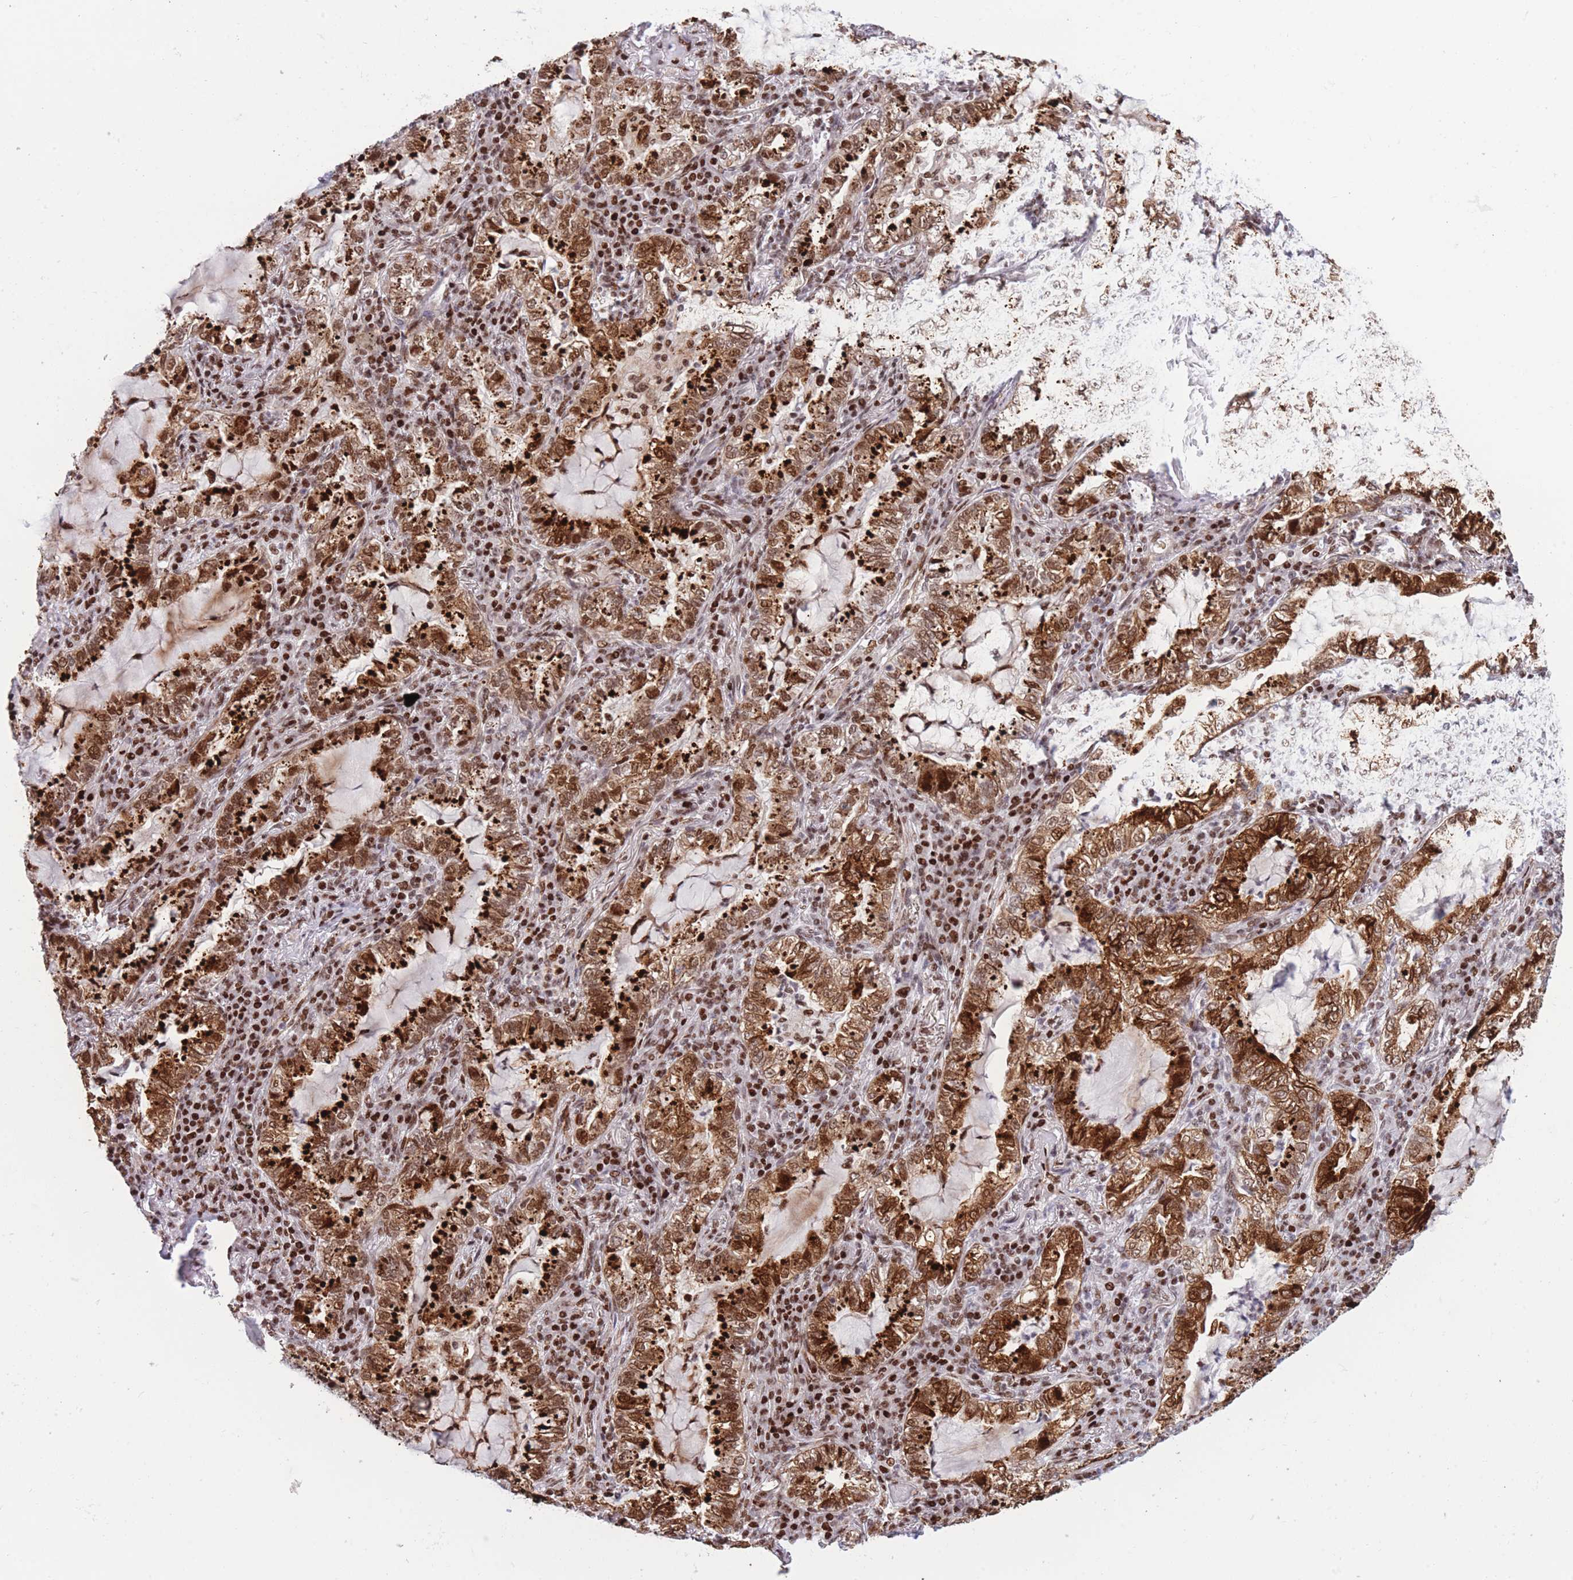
{"staining": {"intensity": "strong", "quantity": ">75%", "location": "cytoplasmic/membranous,nuclear"}, "tissue": "lung cancer", "cell_type": "Tumor cells", "image_type": "cancer", "snomed": [{"axis": "morphology", "description": "Adenocarcinoma, NOS"}, {"axis": "topography", "description": "Lung"}], "caption": "Lung adenocarcinoma stained for a protein displays strong cytoplasmic/membranous and nuclear positivity in tumor cells.", "gene": "DNAJC3", "patient": {"sex": "female", "age": 73}}